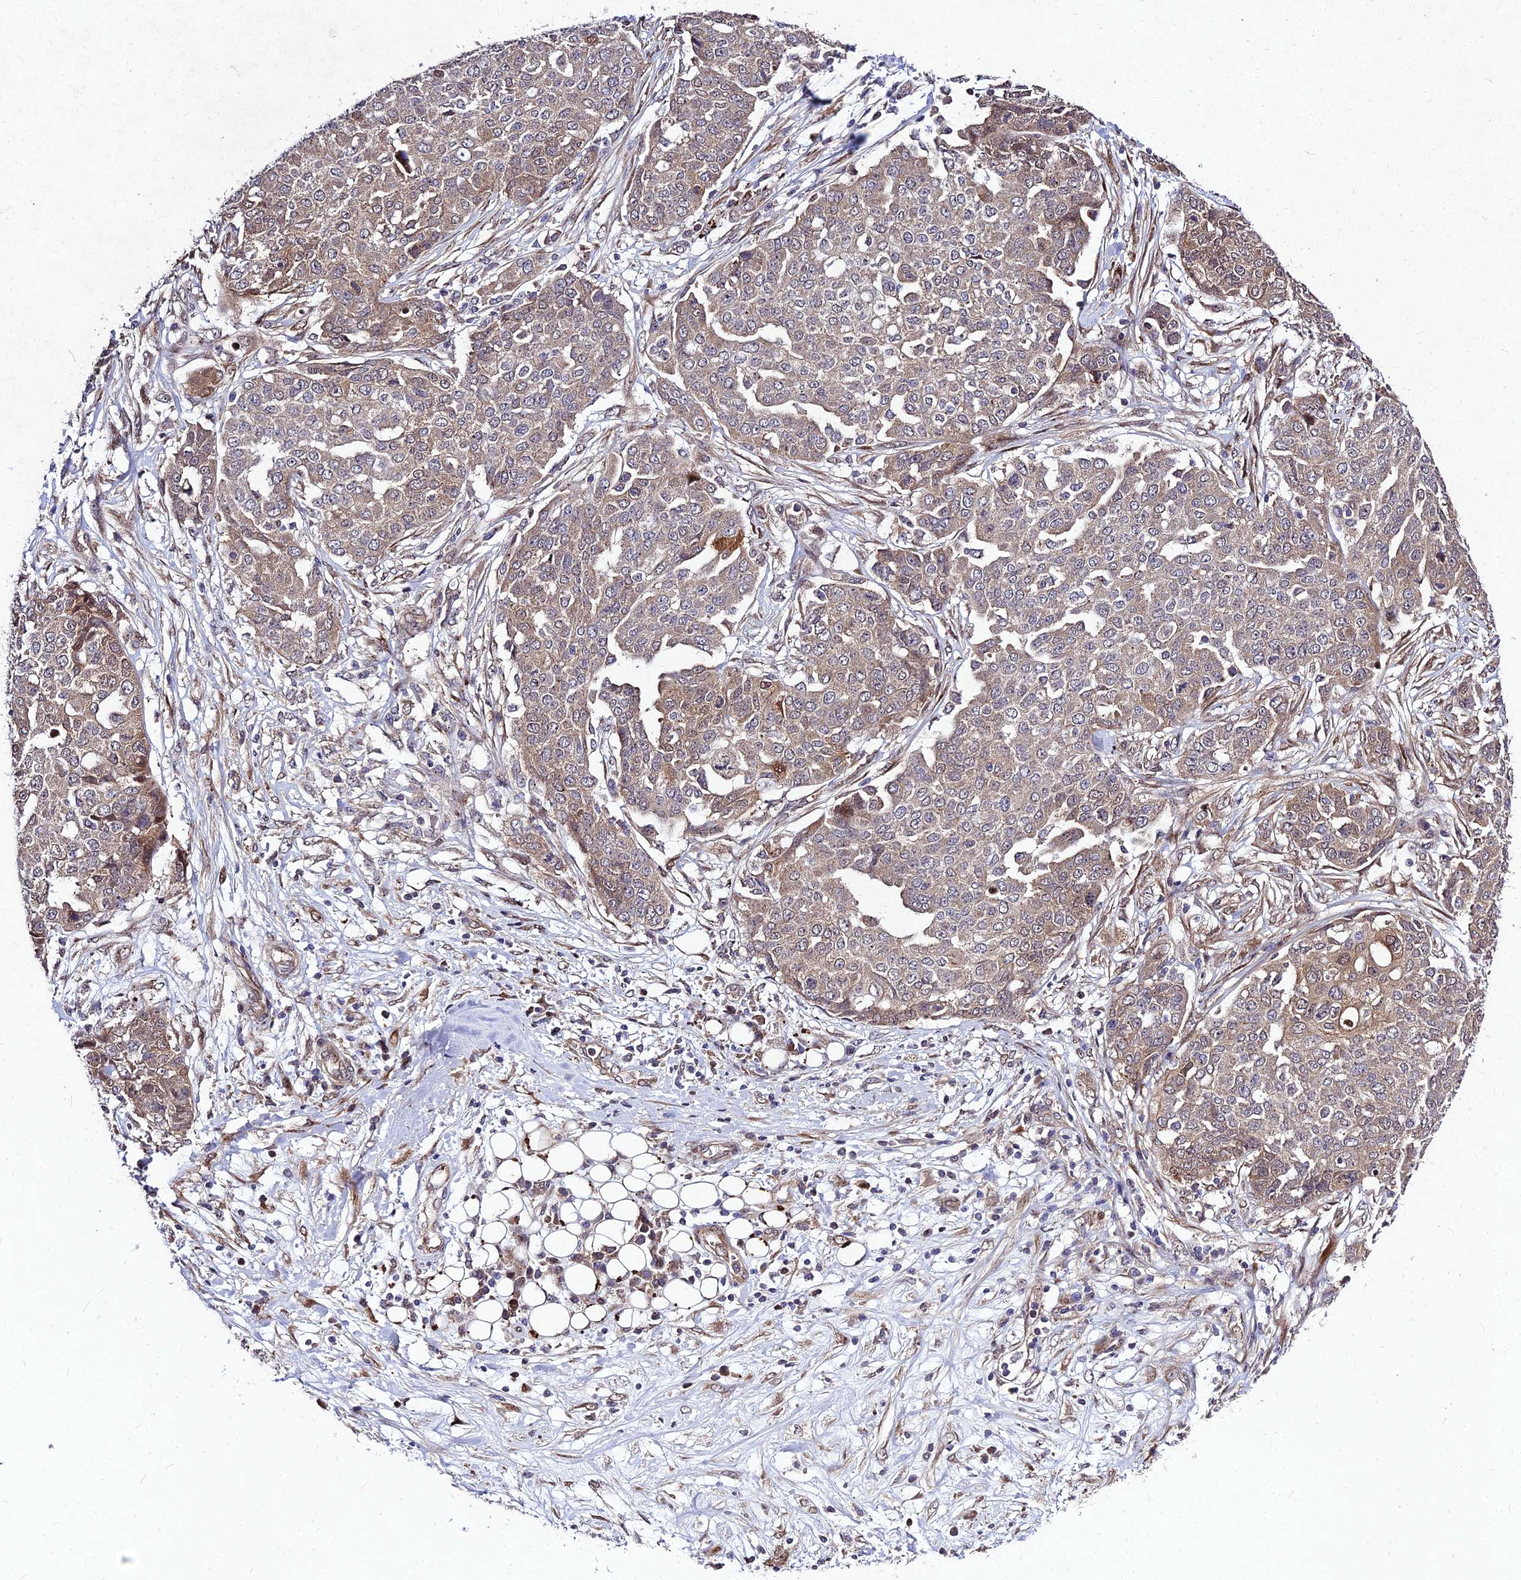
{"staining": {"intensity": "weak", "quantity": "25%-75%", "location": "cytoplasmic/membranous"}, "tissue": "ovarian cancer", "cell_type": "Tumor cells", "image_type": "cancer", "snomed": [{"axis": "morphology", "description": "Cystadenocarcinoma, serous, NOS"}, {"axis": "topography", "description": "Soft tissue"}, {"axis": "topography", "description": "Ovary"}], "caption": "A high-resolution histopathology image shows IHC staining of ovarian cancer, which displays weak cytoplasmic/membranous positivity in approximately 25%-75% of tumor cells.", "gene": "MKKS", "patient": {"sex": "female", "age": 57}}